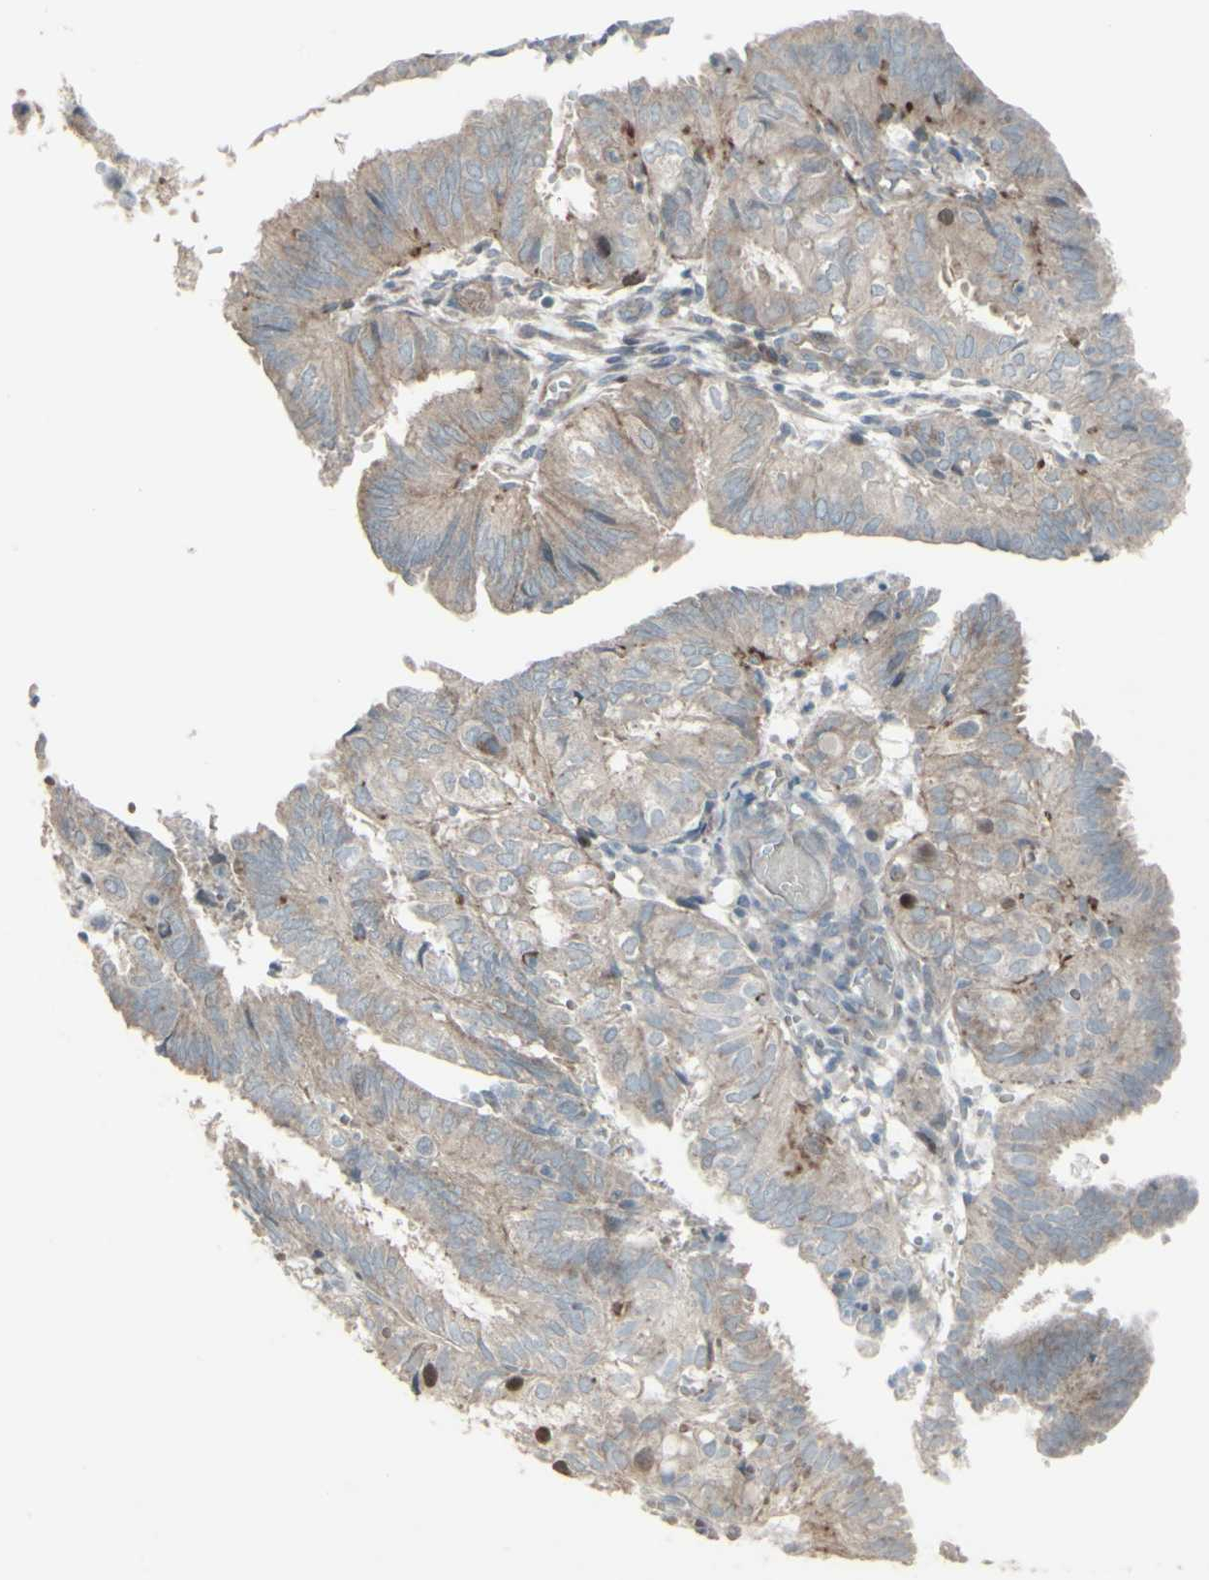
{"staining": {"intensity": "strong", "quantity": "<25%", "location": "cytoplasmic/membranous,nuclear"}, "tissue": "endometrial cancer", "cell_type": "Tumor cells", "image_type": "cancer", "snomed": [{"axis": "morphology", "description": "Adenocarcinoma, NOS"}, {"axis": "topography", "description": "Uterus"}], "caption": "This is a micrograph of IHC staining of endometrial cancer, which shows strong positivity in the cytoplasmic/membranous and nuclear of tumor cells.", "gene": "GMNN", "patient": {"sex": "female", "age": 60}}